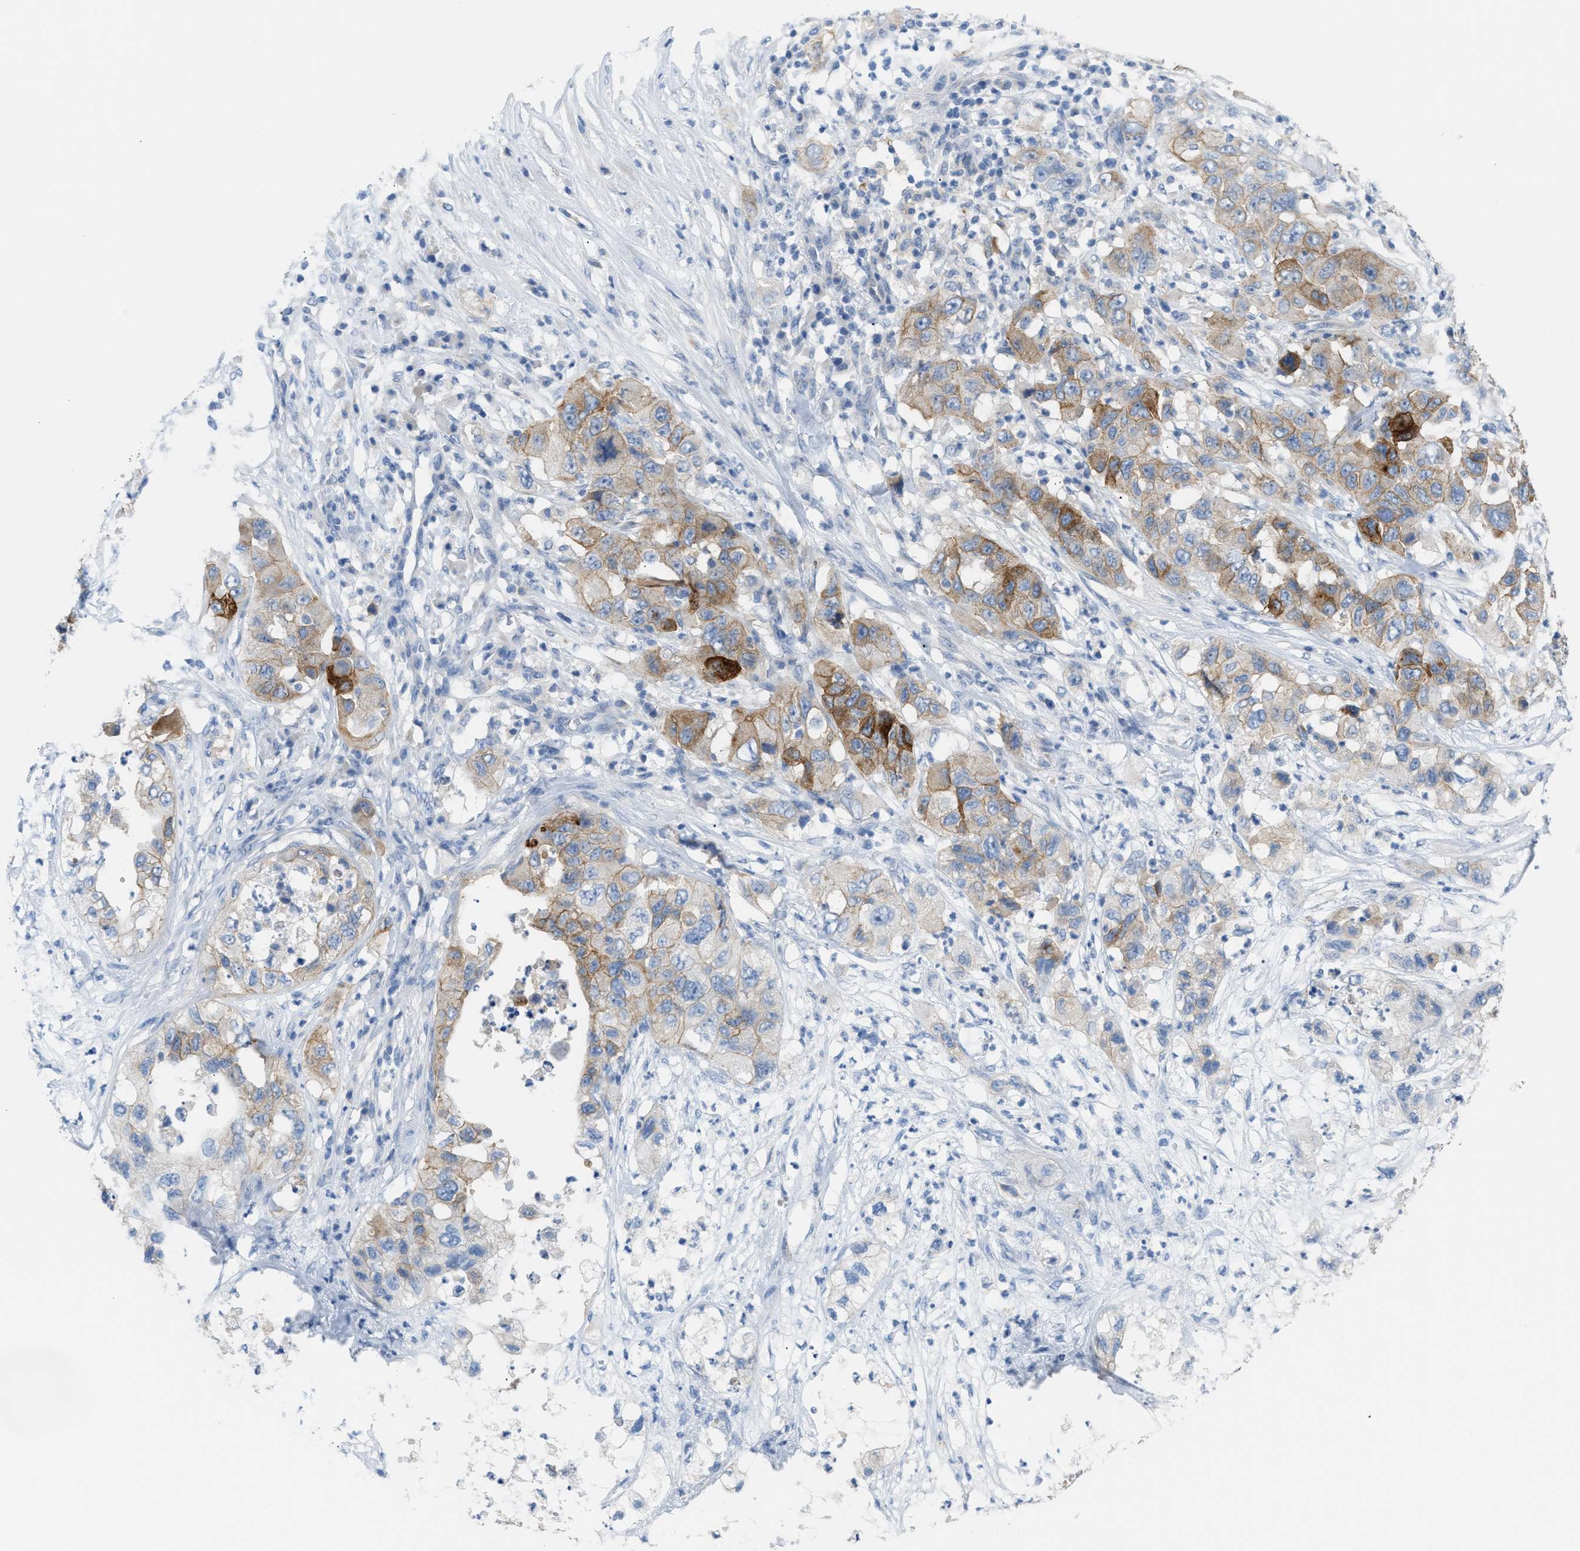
{"staining": {"intensity": "moderate", "quantity": ">75%", "location": "cytoplasmic/membranous"}, "tissue": "pancreatic cancer", "cell_type": "Tumor cells", "image_type": "cancer", "snomed": [{"axis": "morphology", "description": "Adenocarcinoma, NOS"}, {"axis": "topography", "description": "Pancreas"}], "caption": "Protein staining of pancreatic cancer tissue exhibits moderate cytoplasmic/membranous expression in about >75% of tumor cells.", "gene": "ERBB2", "patient": {"sex": "female", "age": 78}}